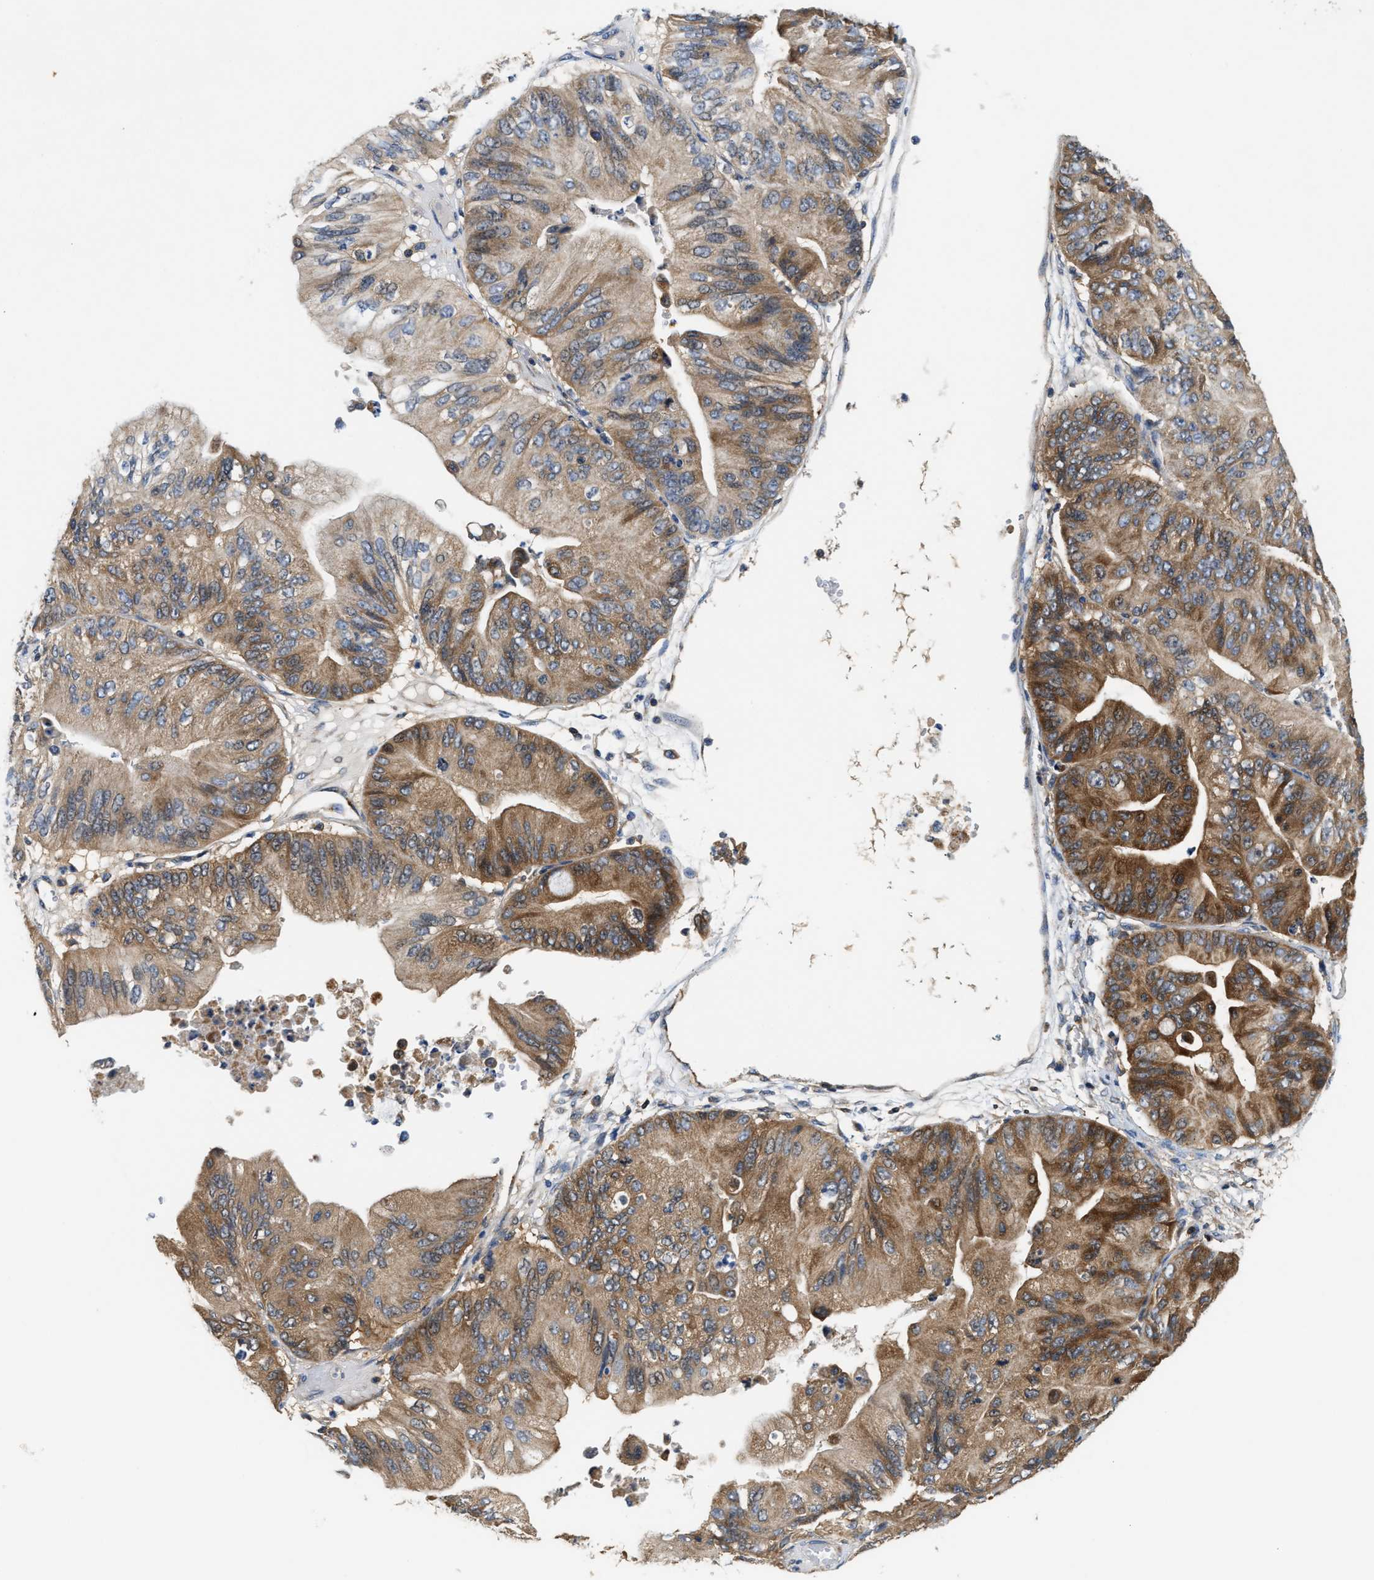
{"staining": {"intensity": "moderate", "quantity": "25%-75%", "location": "cytoplasmic/membranous"}, "tissue": "ovarian cancer", "cell_type": "Tumor cells", "image_type": "cancer", "snomed": [{"axis": "morphology", "description": "Cystadenocarcinoma, mucinous, NOS"}, {"axis": "topography", "description": "Ovary"}], "caption": "This micrograph shows IHC staining of human ovarian cancer, with medium moderate cytoplasmic/membranous expression in about 25%-75% of tumor cells.", "gene": "CCM2", "patient": {"sex": "female", "age": 61}}